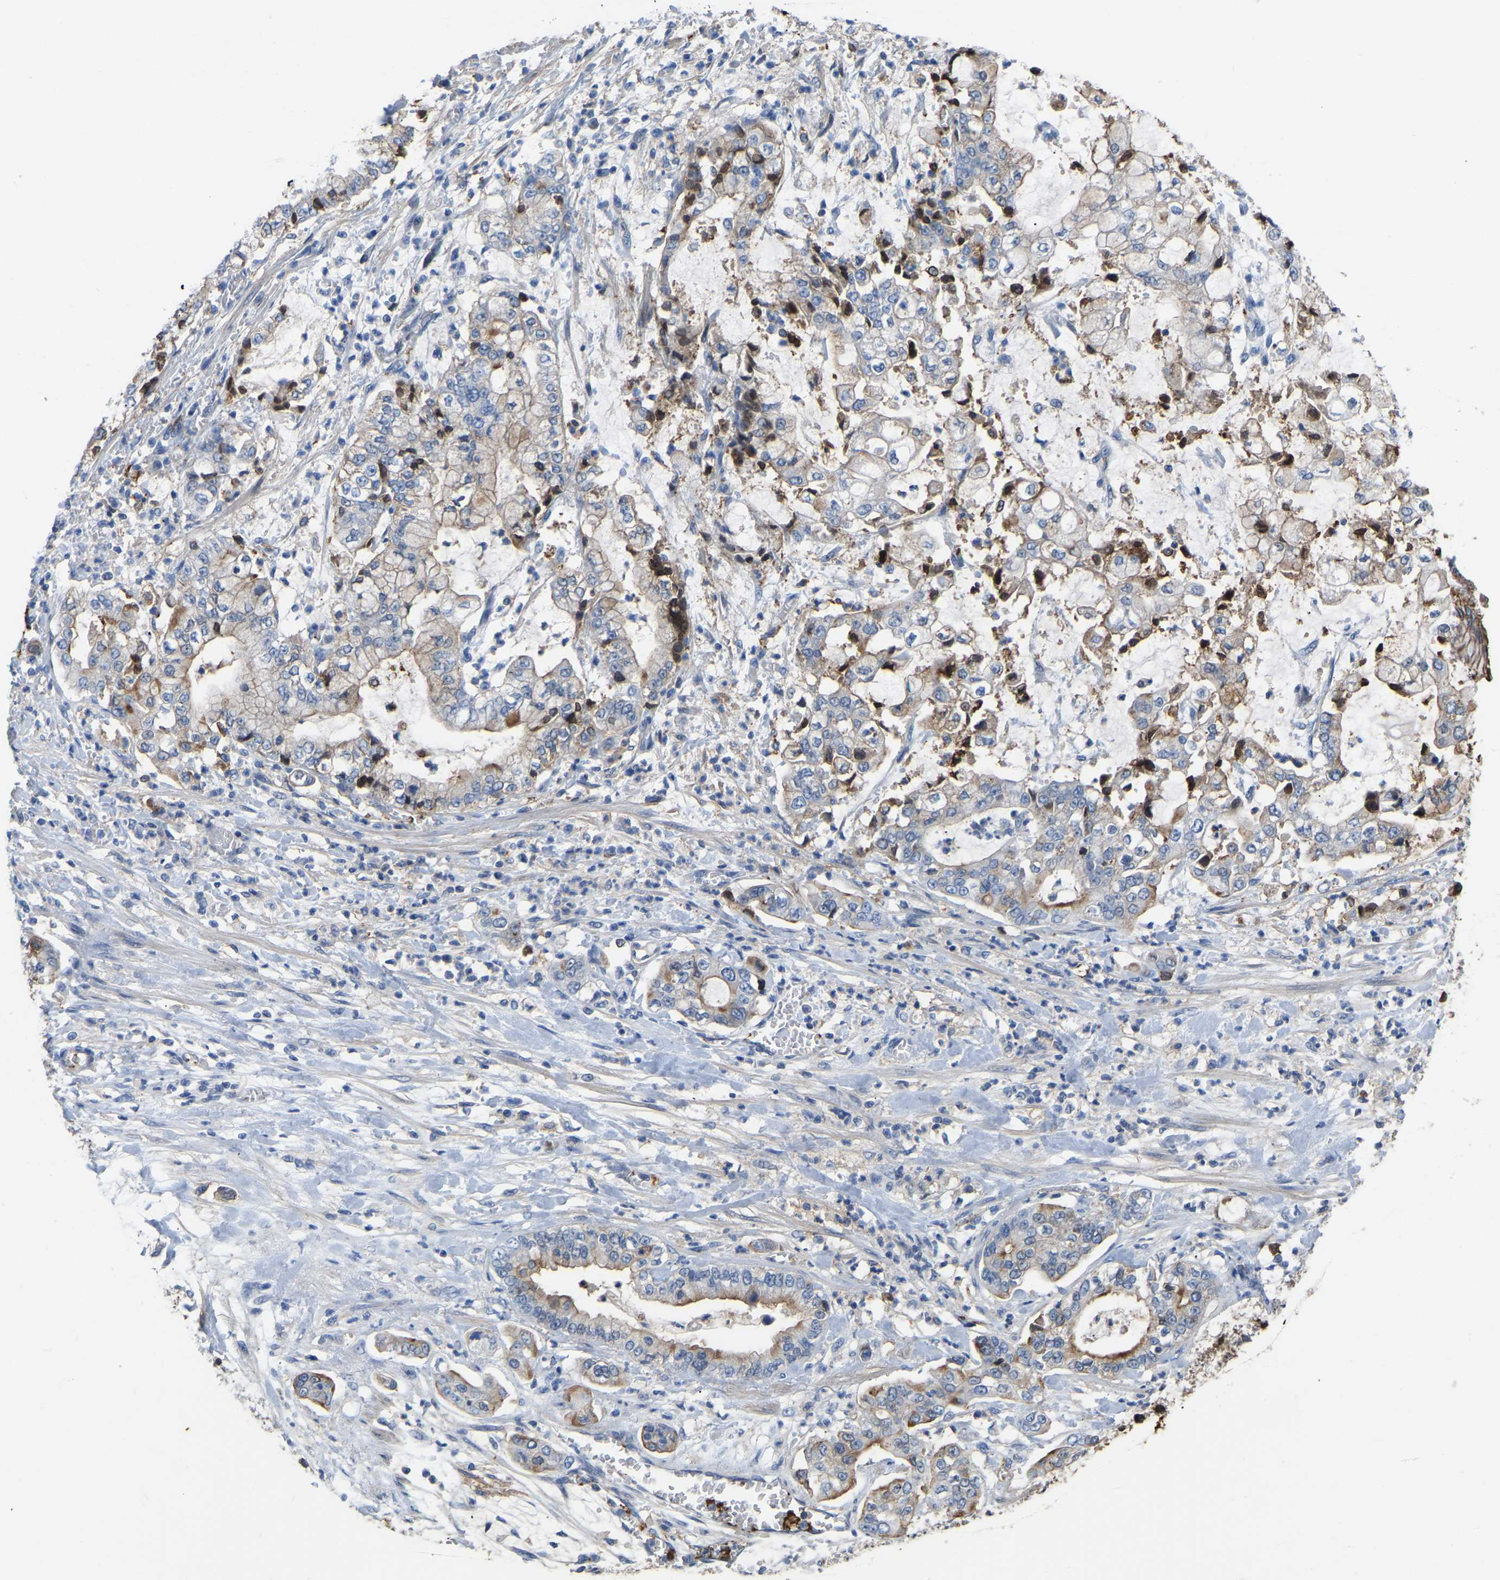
{"staining": {"intensity": "moderate", "quantity": "25%-75%", "location": "cytoplasmic/membranous"}, "tissue": "stomach cancer", "cell_type": "Tumor cells", "image_type": "cancer", "snomed": [{"axis": "morphology", "description": "Adenocarcinoma, NOS"}, {"axis": "topography", "description": "Stomach"}], "caption": "This image displays adenocarcinoma (stomach) stained with immunohistochemistry (IHC) to label a protein in brown. The cytoplasmic/membranous of tumor cells show moderate positivity for the protein. Nuclei are counter-stained blue.", "gene": "ZNF449", "patient": {"sex": "male", "age": 76}}